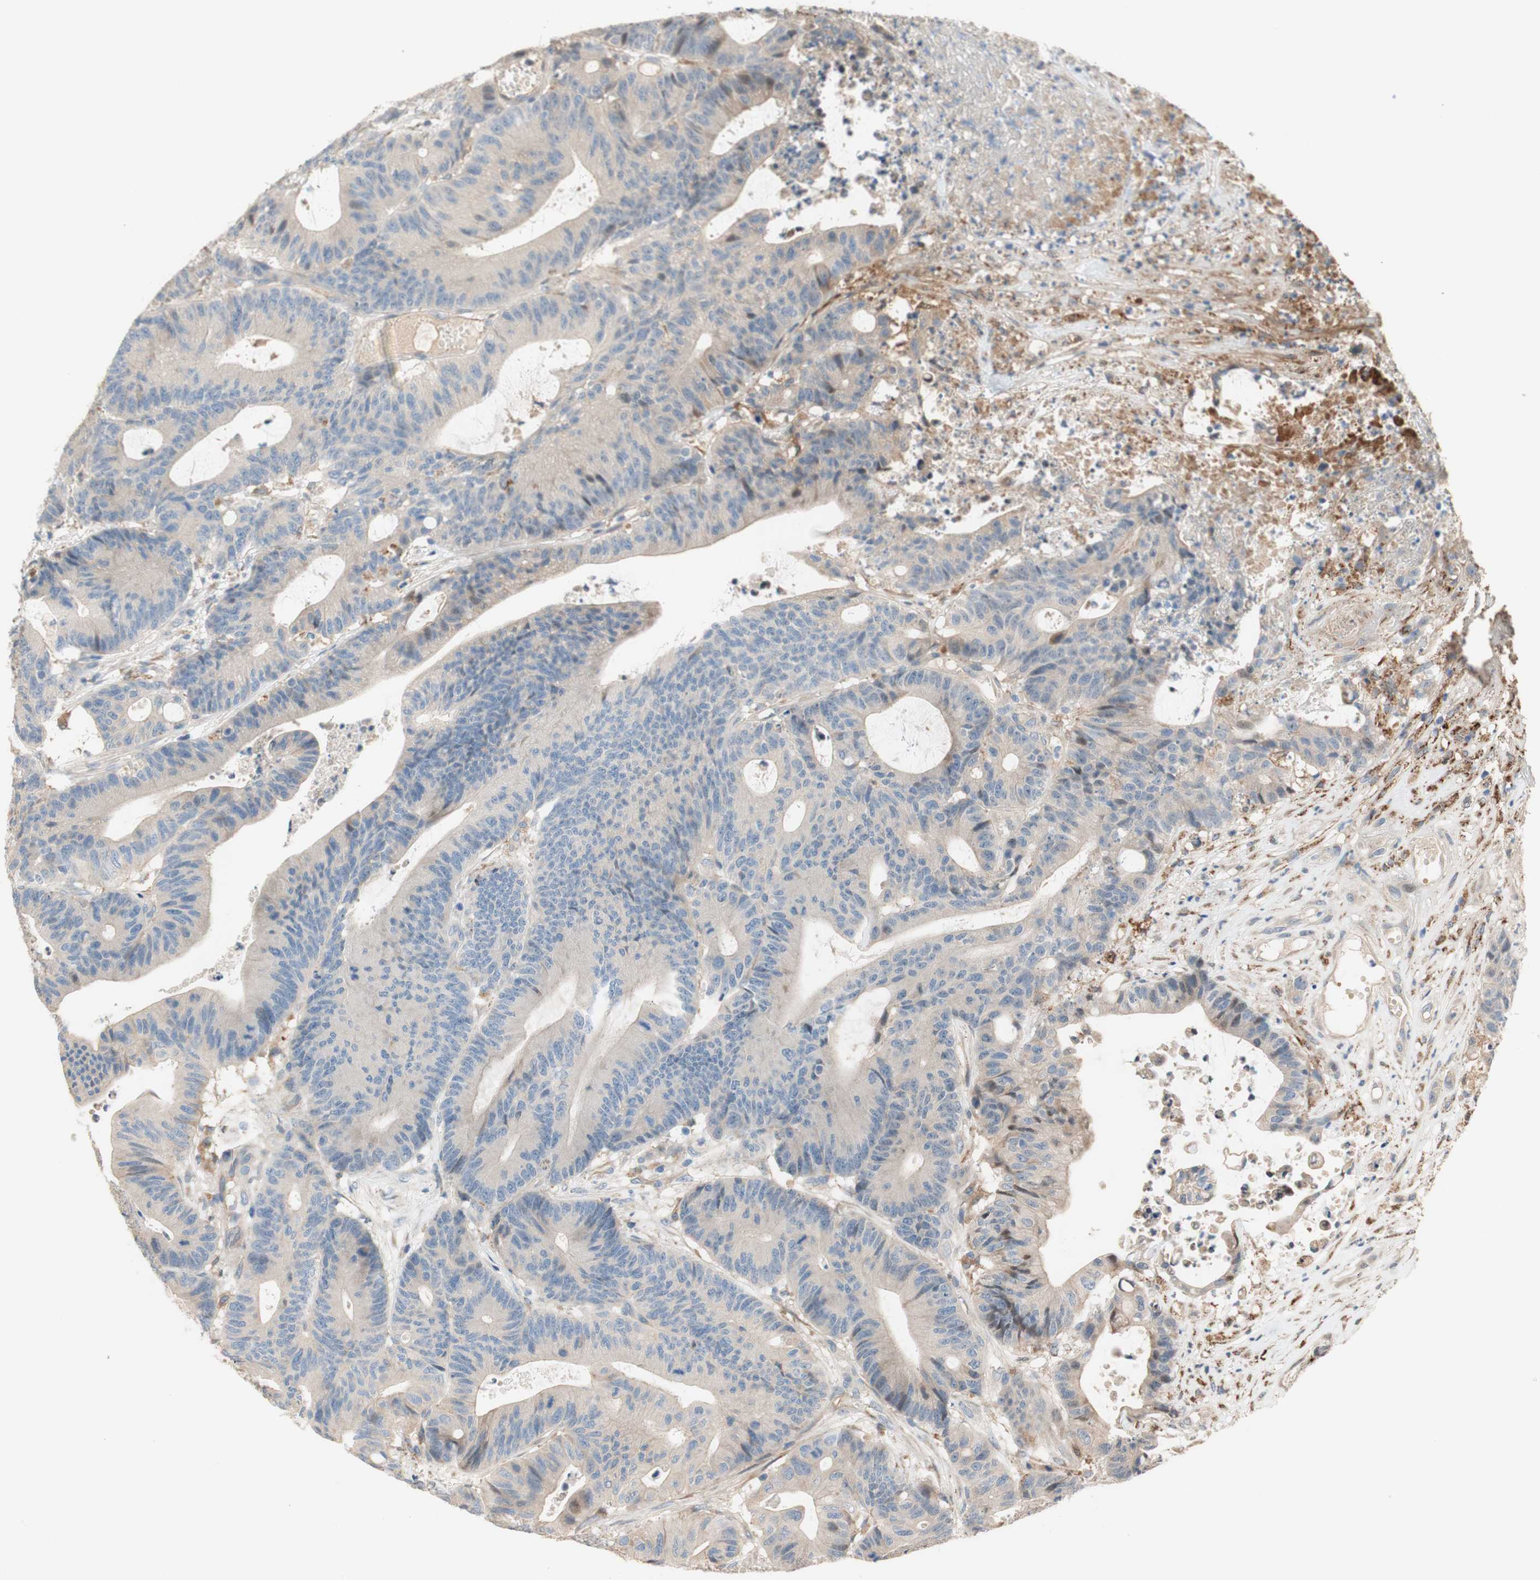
{"staining": {"intensity": "negative", "quantity": "none", "location": "none"}, "tissue": "colorectal cancer", "cell_type": "Tumor cells", "image_type": "cancer", "snomed": [{"axis": "morphology", "description": "Adenocarcinoma, NOS"}, {"axis": "topography", "description": "Colon"}], "caption": "IHC of human colorectal cancer (adenocarcinoma) reveals no expression in tumor cells. The staining was performed using DAB to visualize the protein expression in brown, while the nuclei were stained in blue with hematoxylin (Magnification: 20x).", "gene": "PTPN21", "patient": {"sex": "female", "age": 84}}